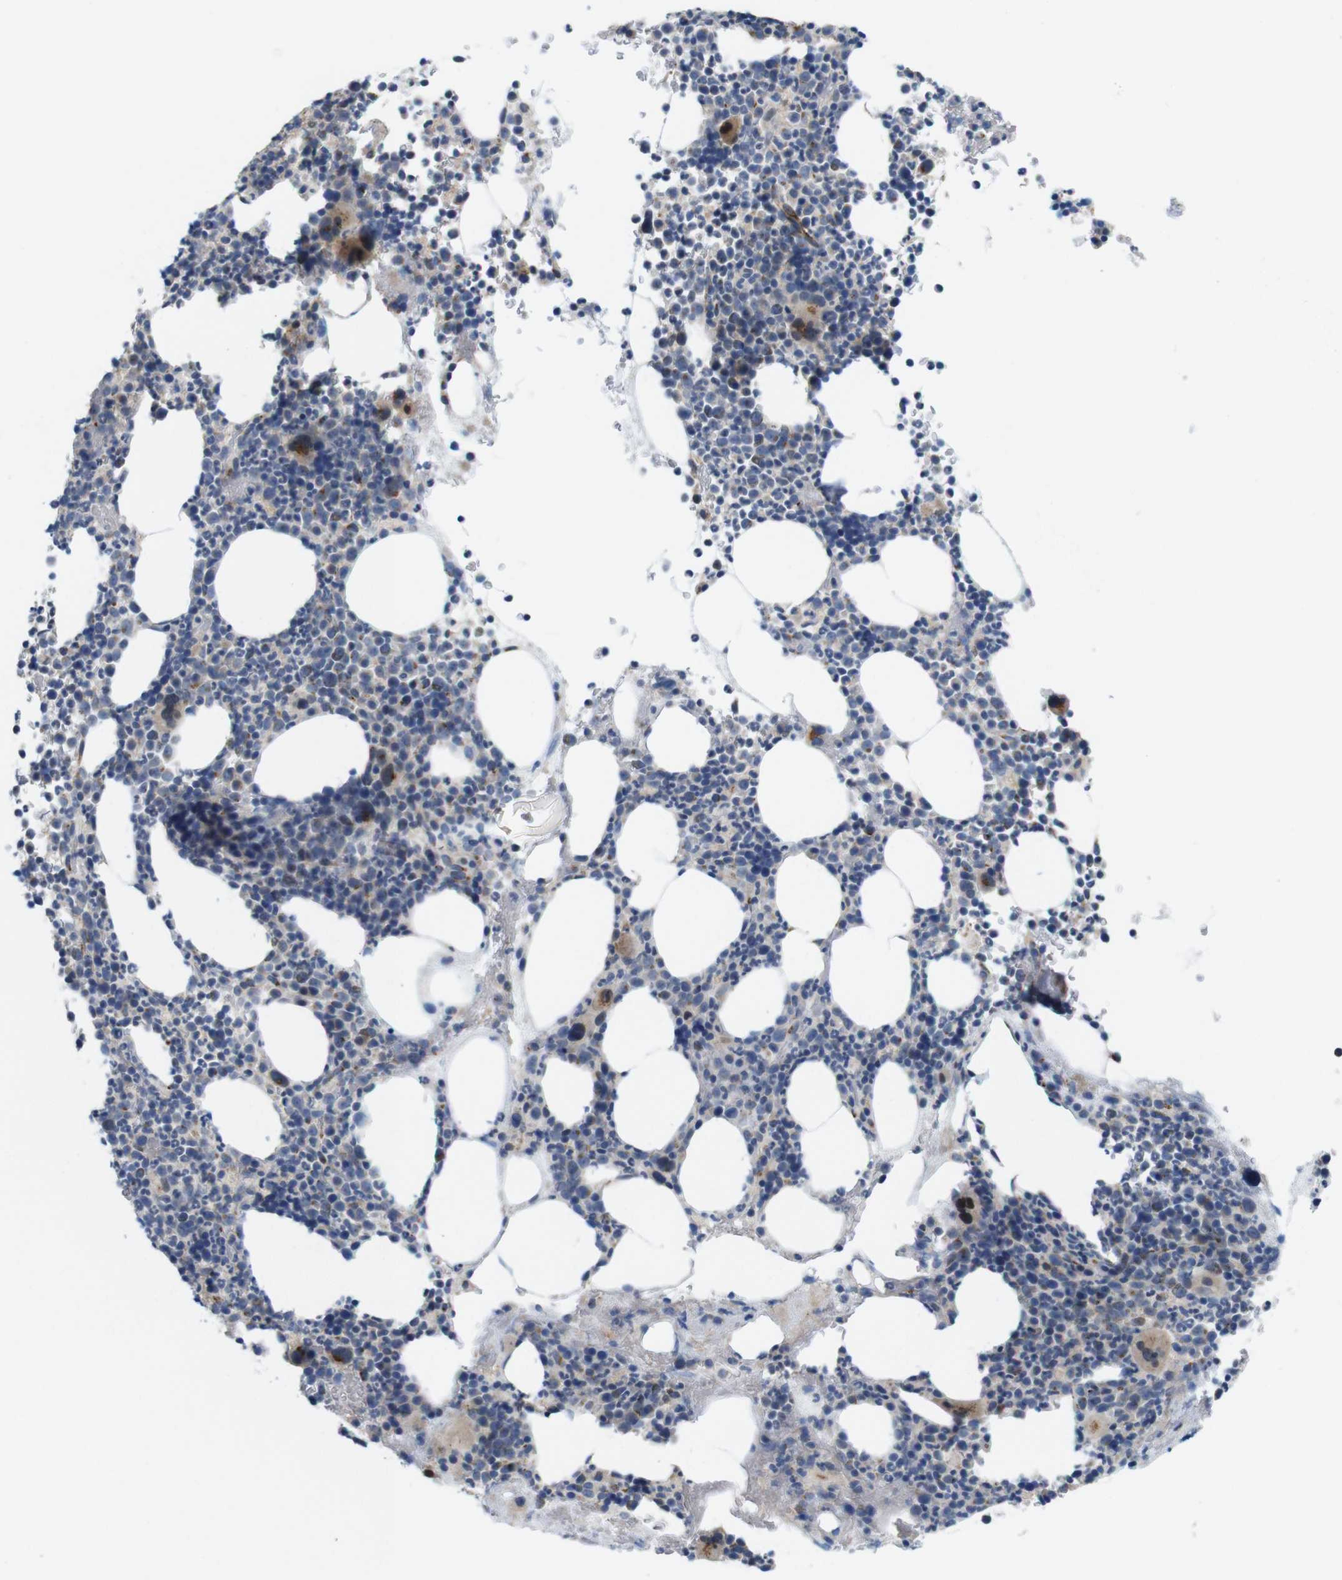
{"staining": {"intensity": "moderate", "quantity": "25%-75%", "location": "cytoplasmic/membranous"}, "tissue": "bone marrow", "cell_type": "Hematopoietic cells", "image_type": "normal", "snomed": [{"axis": "morphology", "description": "Normal tissue, NOS"}, {"axis": "morphology", "description": "Inflammation, NOS"}, {"axis": "topography", "description": "Bone marrow"}], "caption": "Bone marrow was stained to show a protein in brown. There is medium levels of moderate cytoplasmic/membranous staining in approximately 25%-75% of hematopoietic cells. (Brightfield microscopy of DAB IHC at high magnification).", "gene": "EFCAB14", "patient": {"sex": "male", "age": 73}}